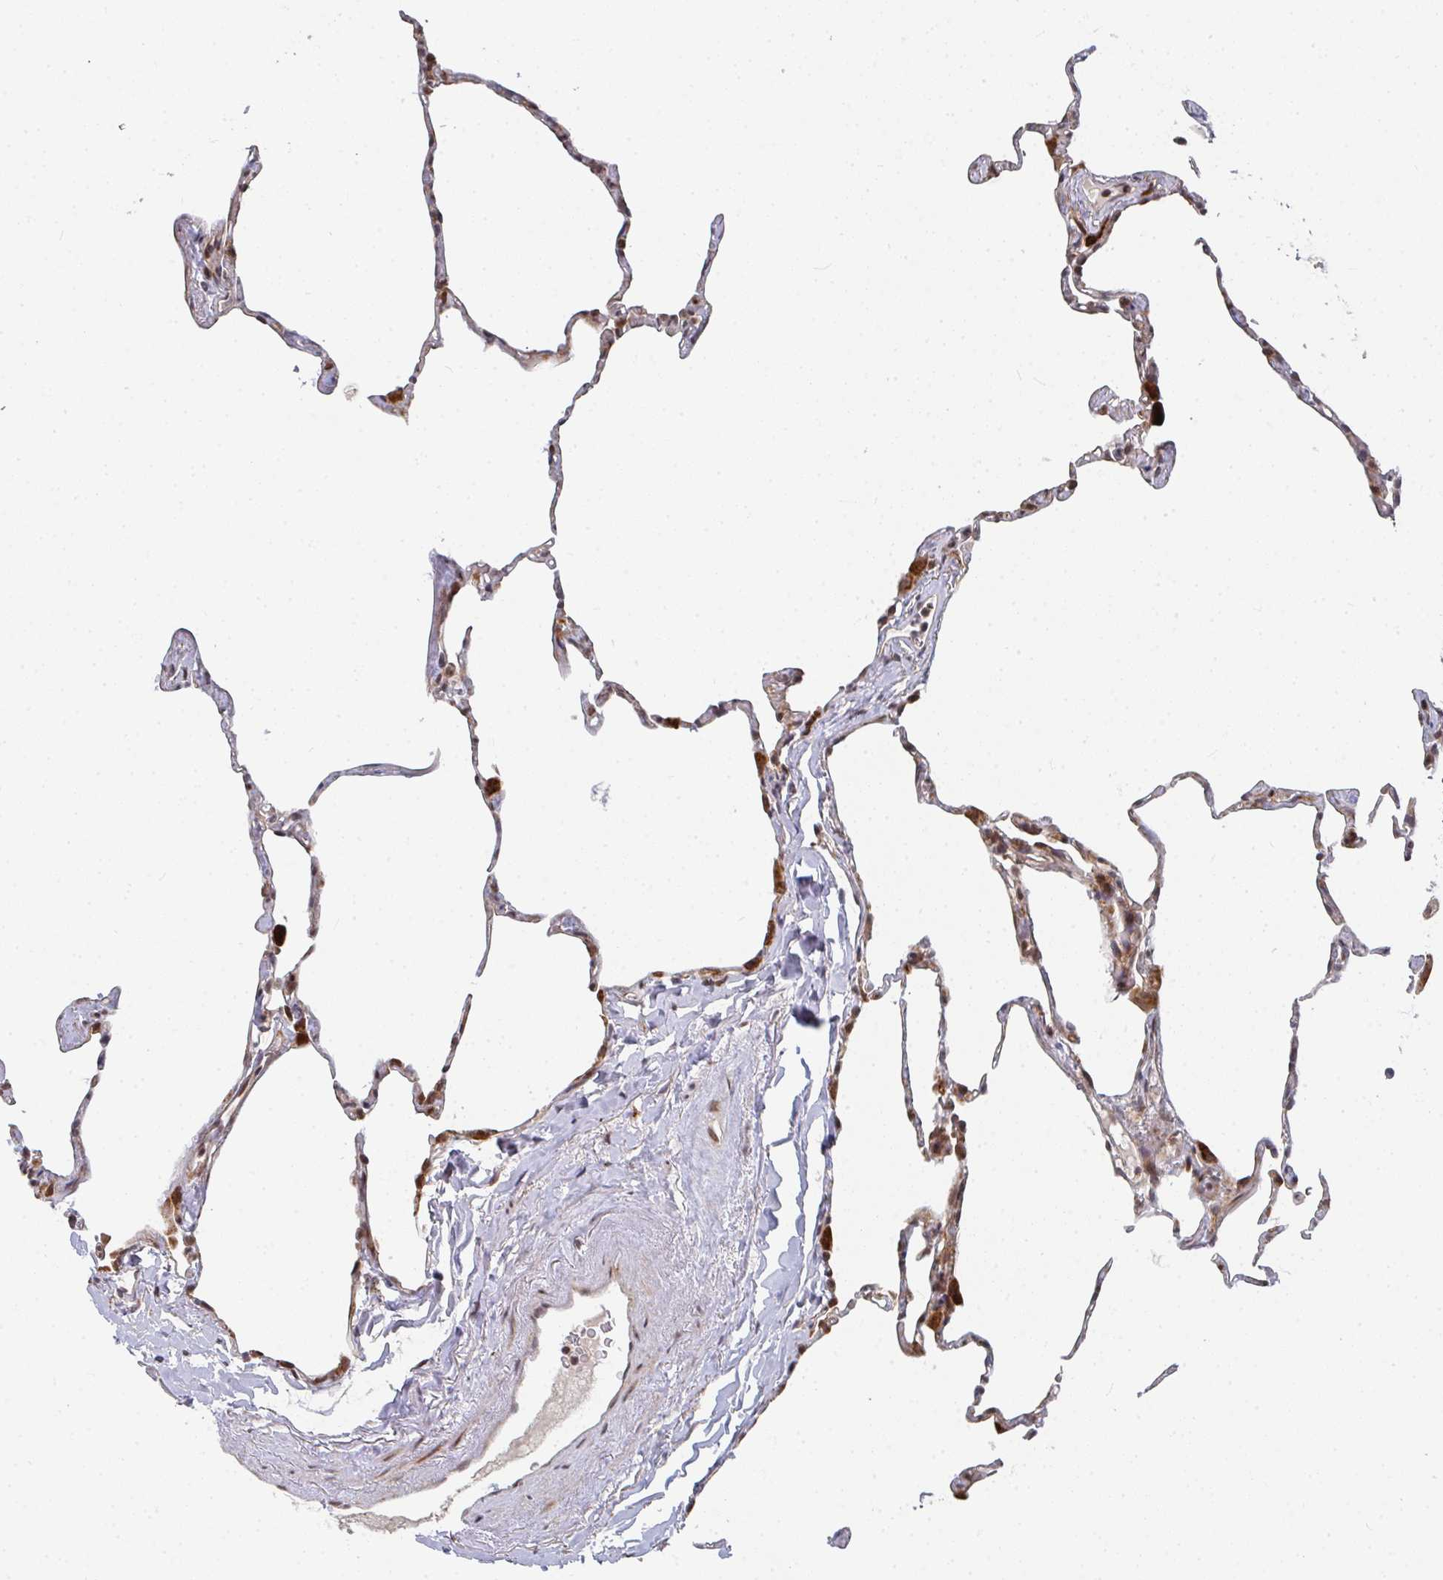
{"staining": {"intensity": "moderate", "quantity": "25%-75%", "location": "cytoplasmic/membranous"}, "tissue": "lung", "cell_type": "Alveolar cells", "image_type": "normal", "snomed": [{"axis": "morphology", "description": "Normal tissue, NOS"}, {"axis": "topography", "description": "Lung"}], "caption": "Immunohistochemistry image of benign human lung stained for a protein (brown), which exhibits medium levels of moderate cytoplasmic/membranous staining in approximately 25%-75% of alveolar cells.", "gene": "RBBP5", "patient": {"sex": "male", "age": 65}}